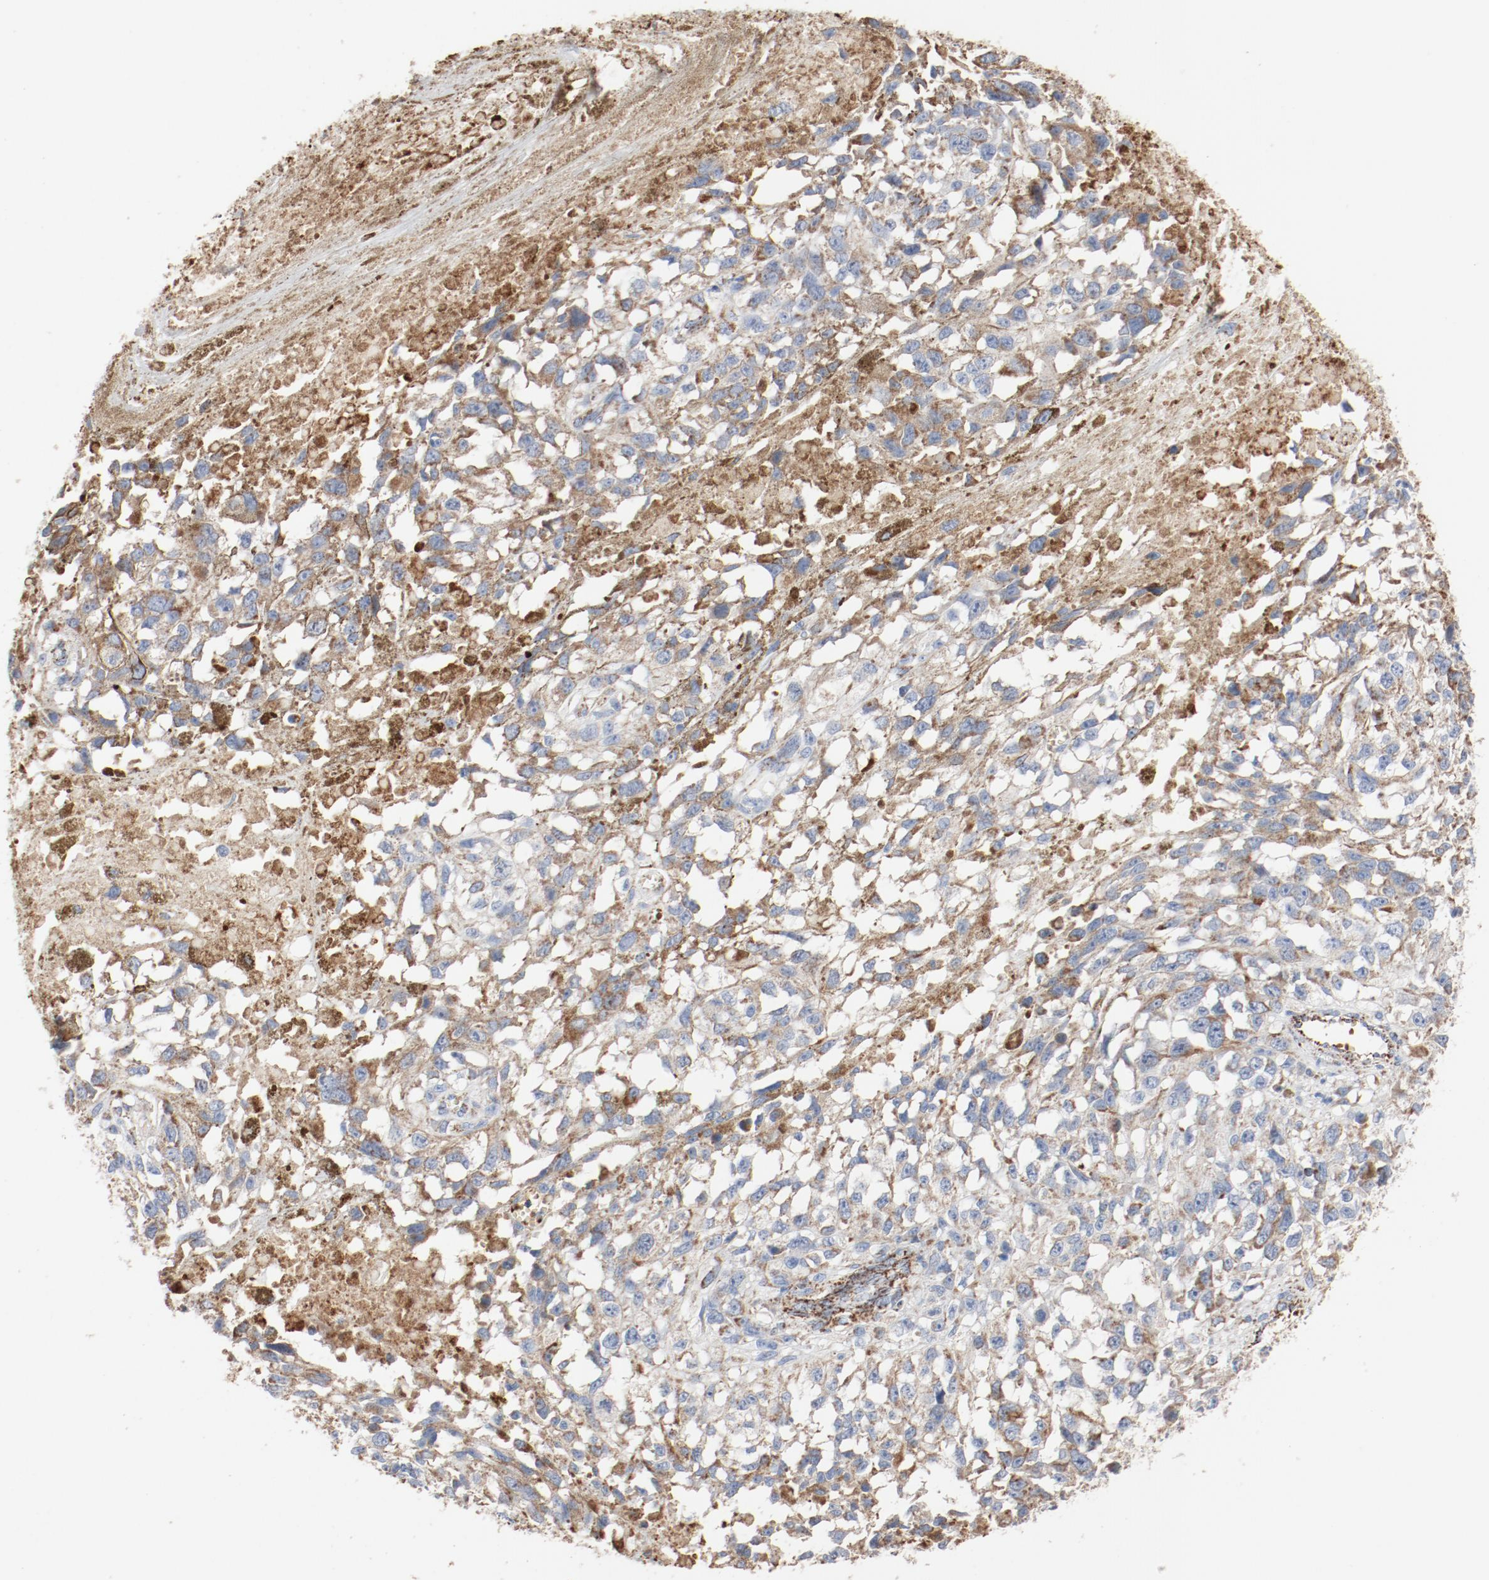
{"staining": {"intensity": "weak", "quantity": ">75%", "location": "cytoplasmic/membranous"}, "tissue": "melanoma", "cell_type": "Tumor cells", "image_type": "cancer", "snomed": [{"axis": "morphology", "description": "Malignant melanoma, Metastatic site"}, {"axis": "topography", "description": "Lymph node"}], "caption": "Immunohistochemical staining of melanoma demonstrates weak cytoplasmic/membranous protein staining in about >75% of tumor cells. (DAB = brown stain, brightfield microscopy at high magnification).", "gene": "NDUFB8", "patient": {"sex": "male", "age": 59}}